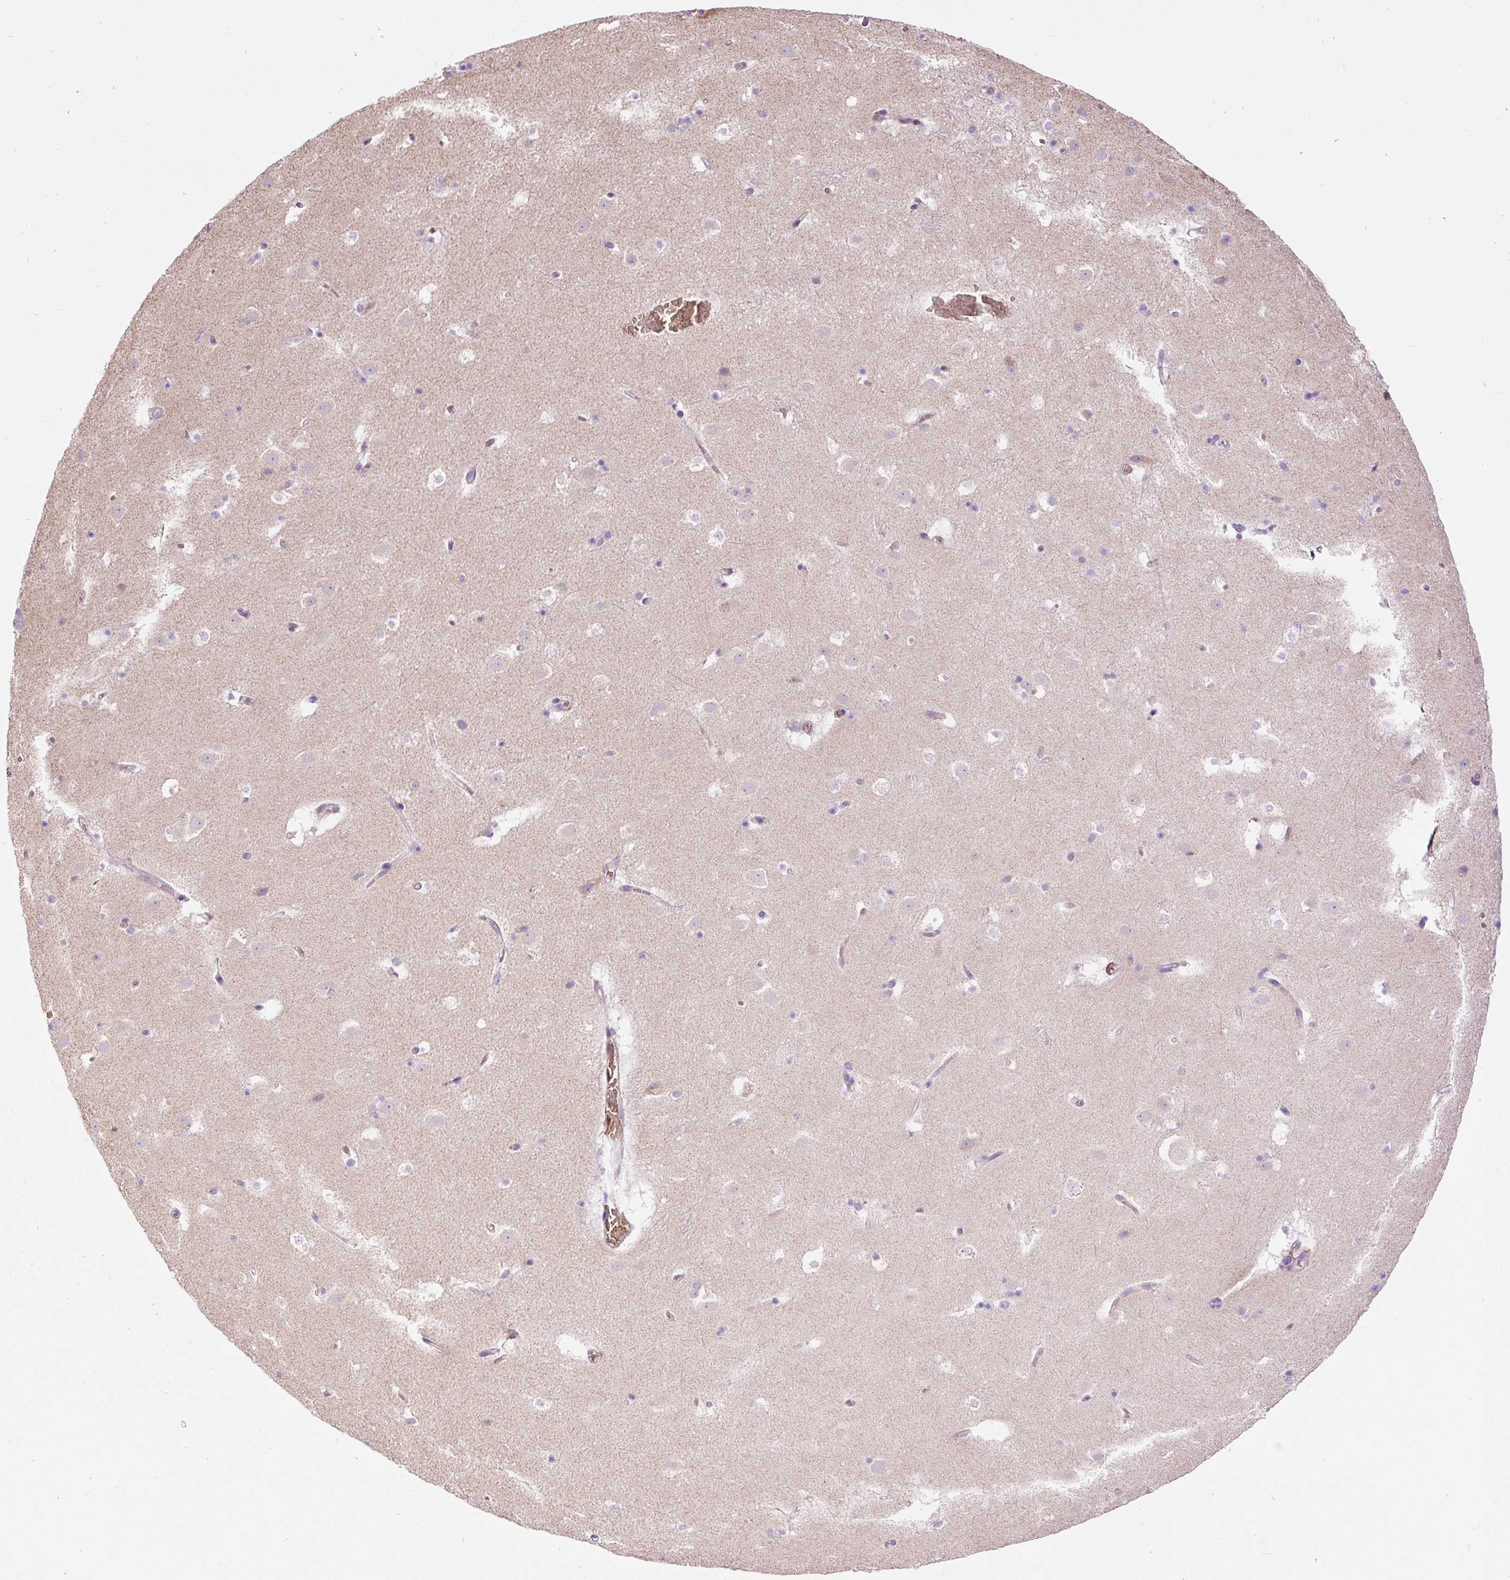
{"staining": {"intensity": "weak", "quantity": "<25%", "location": "cytoplasmic/membranous"}, "tissue": "caudate", "cell_type": "Glial cells", "image_type": "normal", "snomed": [{"axis": "morphology", "description": "Normal tissue, NOS"}, {"axis": "topography", "description": "Lateral ventricle wall"}], "caption": "A photomicrograph of caudate stained for a protein demonstrates no brown staining in glial cells. (Brightfield microscopy of DAB immunohistochemistry (IHC) at high magnification).", "gene": "PRRC2A", "patient": {"sex": "male", "age": 37}}